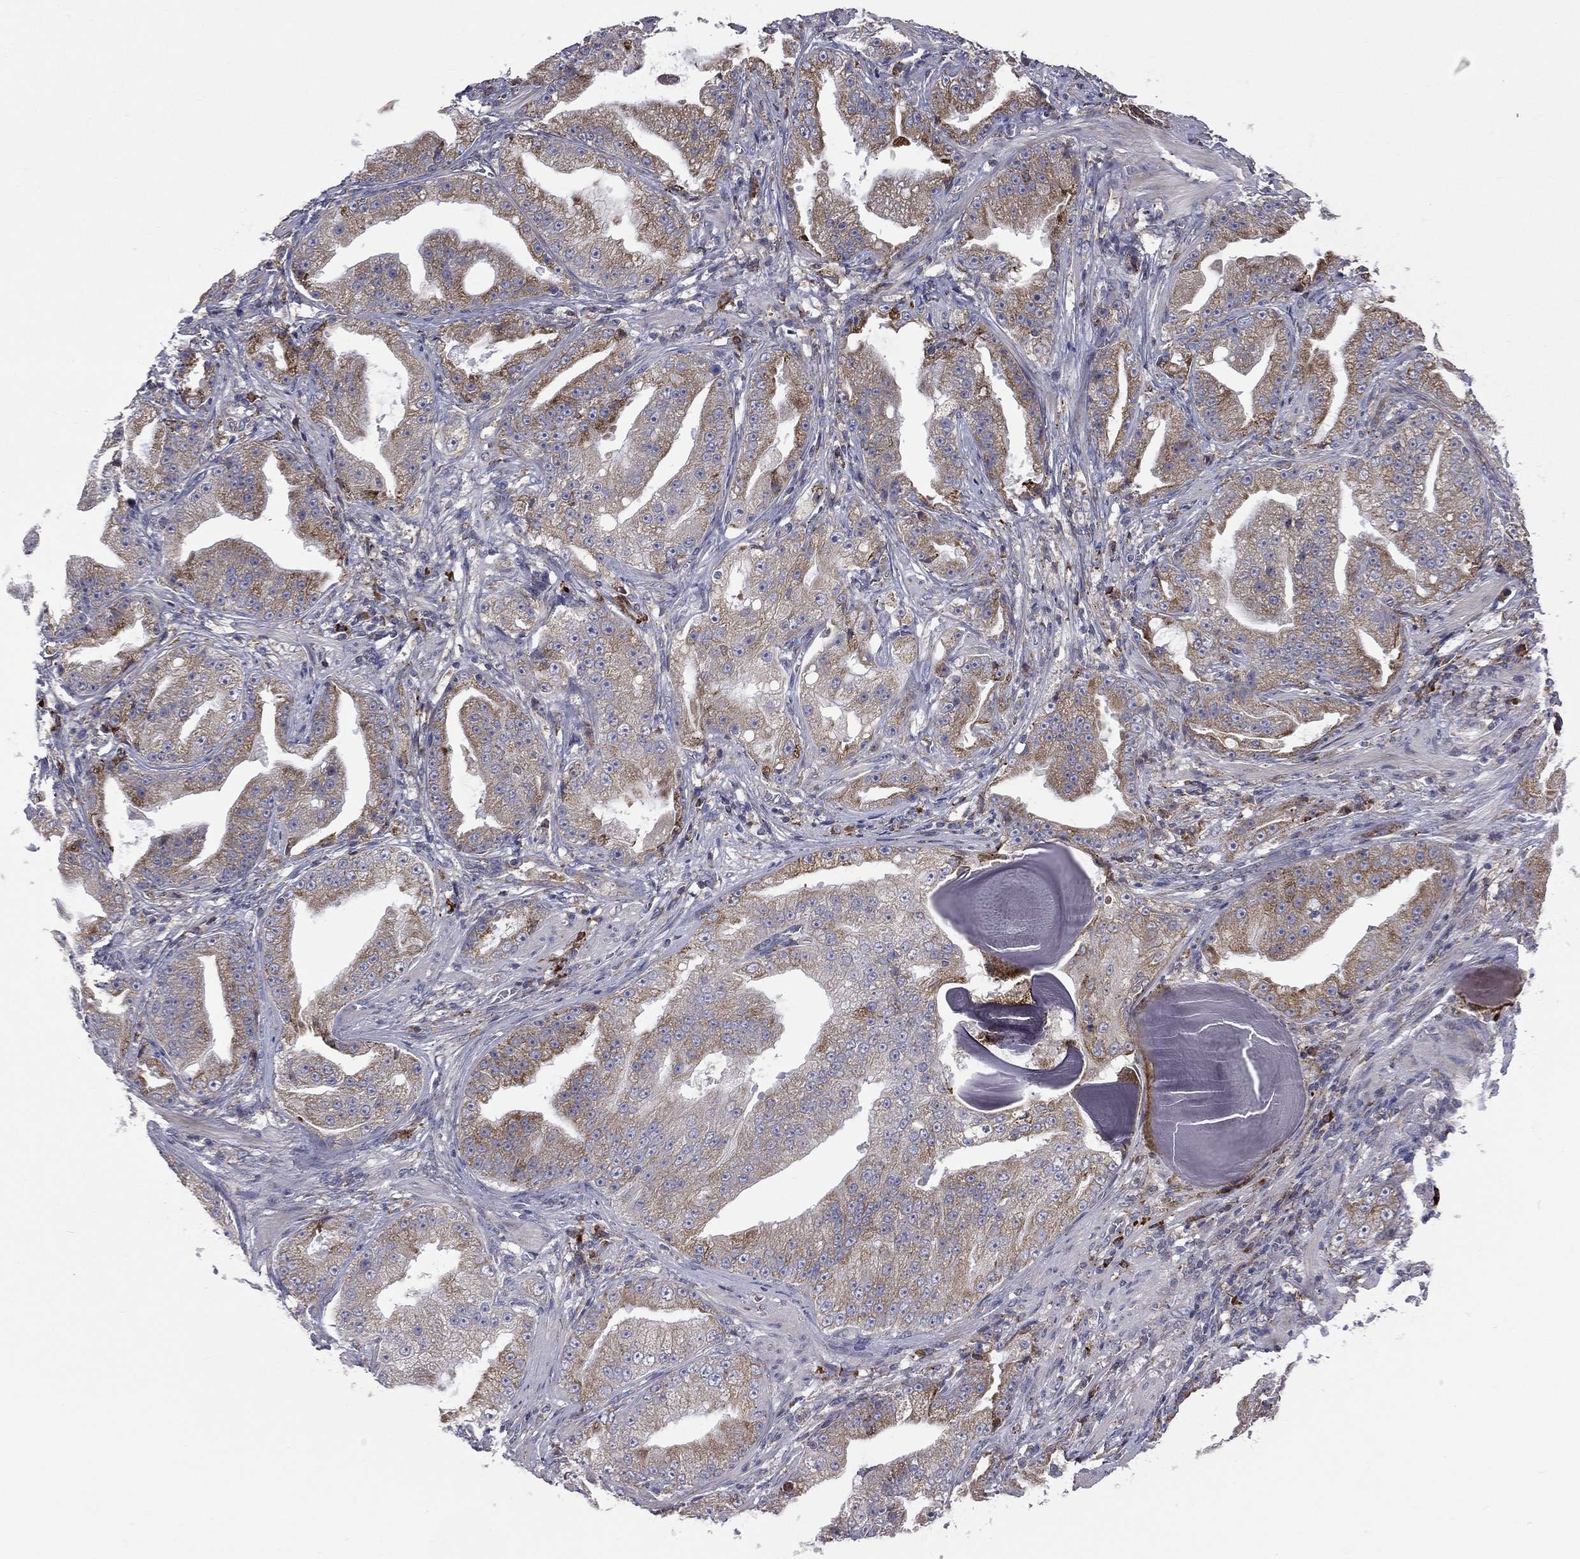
{"staining": {"intensity": "moderate", "quantity": "25%-75%", "location": "cytoplasmic/membranous"}, "tissue": "prostate cancer", "cell_type": "Tumor cells", "image_type": "cancer", "snomed": [{"axis": "morphology", "description": "Adenocarcinoma, Low grade"}, {"axis": "topography", "description": "Prostate"}], "caption": "IHC staining of prostate cancer, which exhibits medium levels of moderate cytoplasmic/membranous expression in about 25%-75% of tumor cells indicating moderate cytoplasmic/membranous protein staining. The staining was performed using DAB (brown) for protein detection and nuclei were counterstained in hematoxylin (blue).", "gene": "C20orf96", "patient": {"sex": "male", "age": 62}}